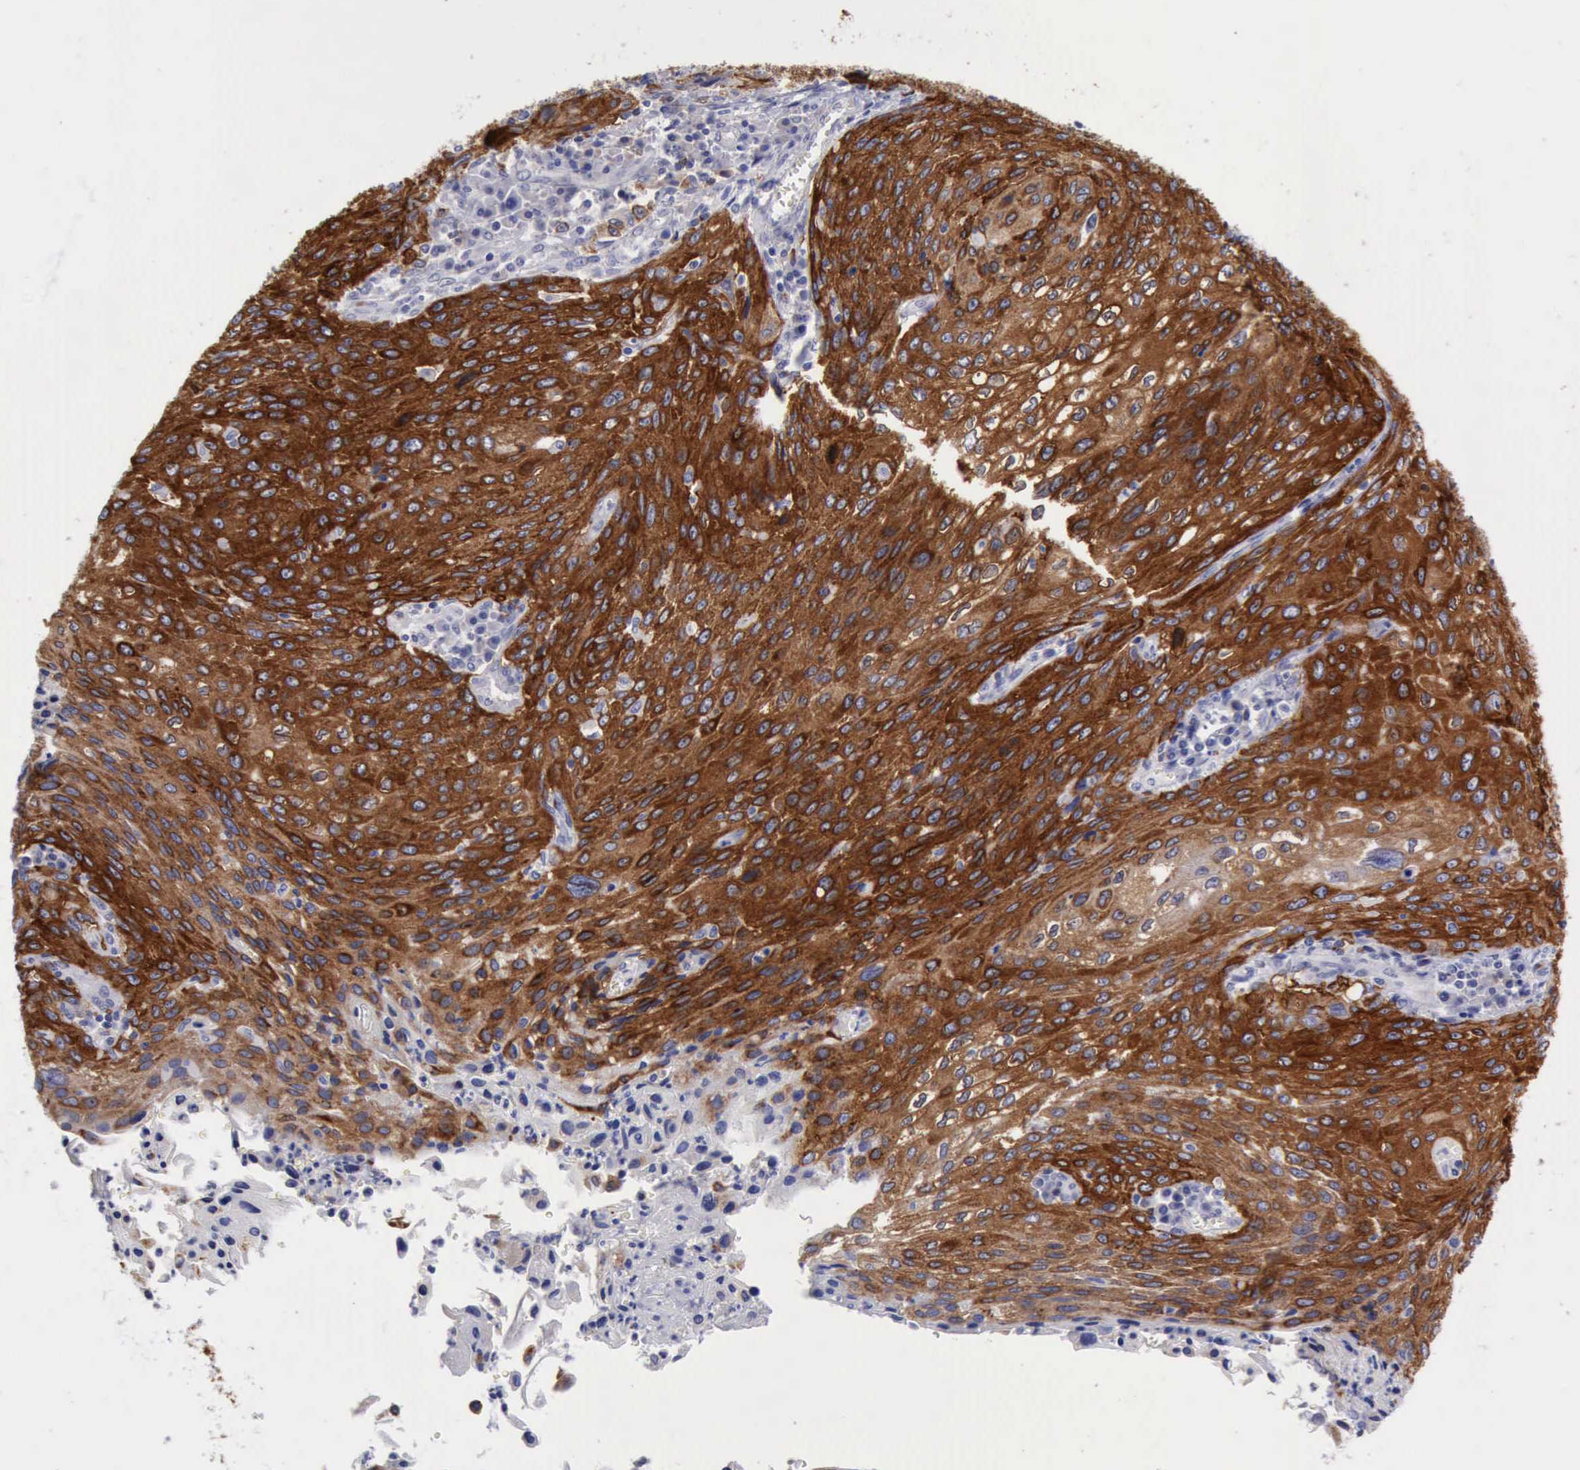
{"staining": {"intensity": "strong", "quantity": ">75%", "location": "cytoplasmic/membranous"}, "tissue": "cervical cancer", "cell_type": "Tumor cells", "image_type": "cancer", "snomed": [{"axis": "morphology", "description": "Squamous cell carcinoma, NOS"}, {"axis": "topography", "description": "Cervix"}], "caption": "Immunohistochemical staining of human cervical cancer displays high levels of strong cytoplasmic/membranous protein staining in approximately >75% of tumor cells.", "gene": "TFRC", "patient": {"sex": "female", "age": 32}}